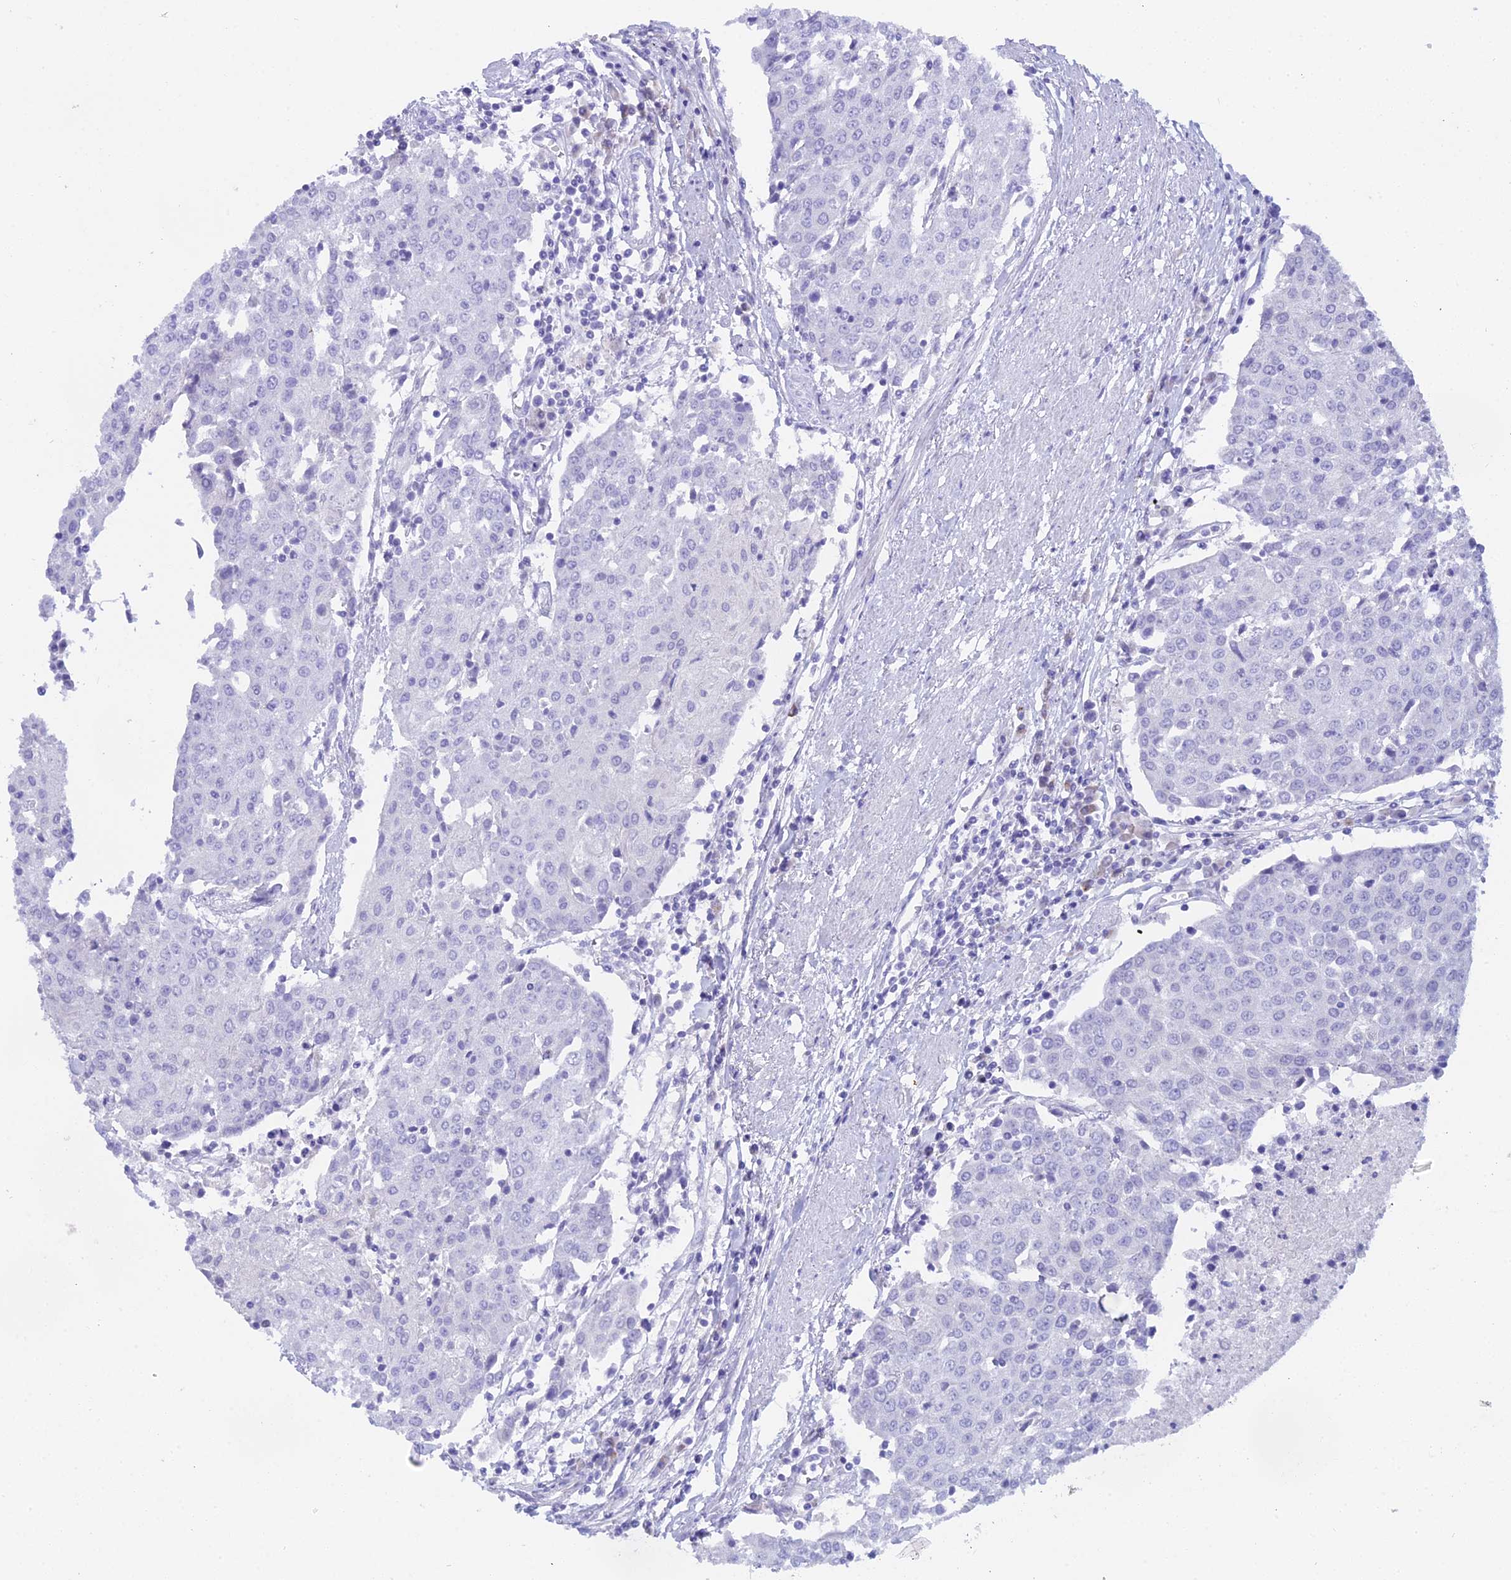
{"staining": {"intensity": "negative", "quantity": "none", "location": "none"}, "tissue": "urothelial cancer", "cell_type": "Tumor cells", "image_type": "cancer", "snomed": [{"axis": "morphology", "description": "Urothelial carcinoma, High grade"}, {"axis": "topography", "description": "Urinary bladder"}], "caption": "A histopathology image of human high-grade urothelial carcinoma is negative for staining in tumor cells.", "gene": "CGB2", "patient": {"sex": "female", "age": 85}}